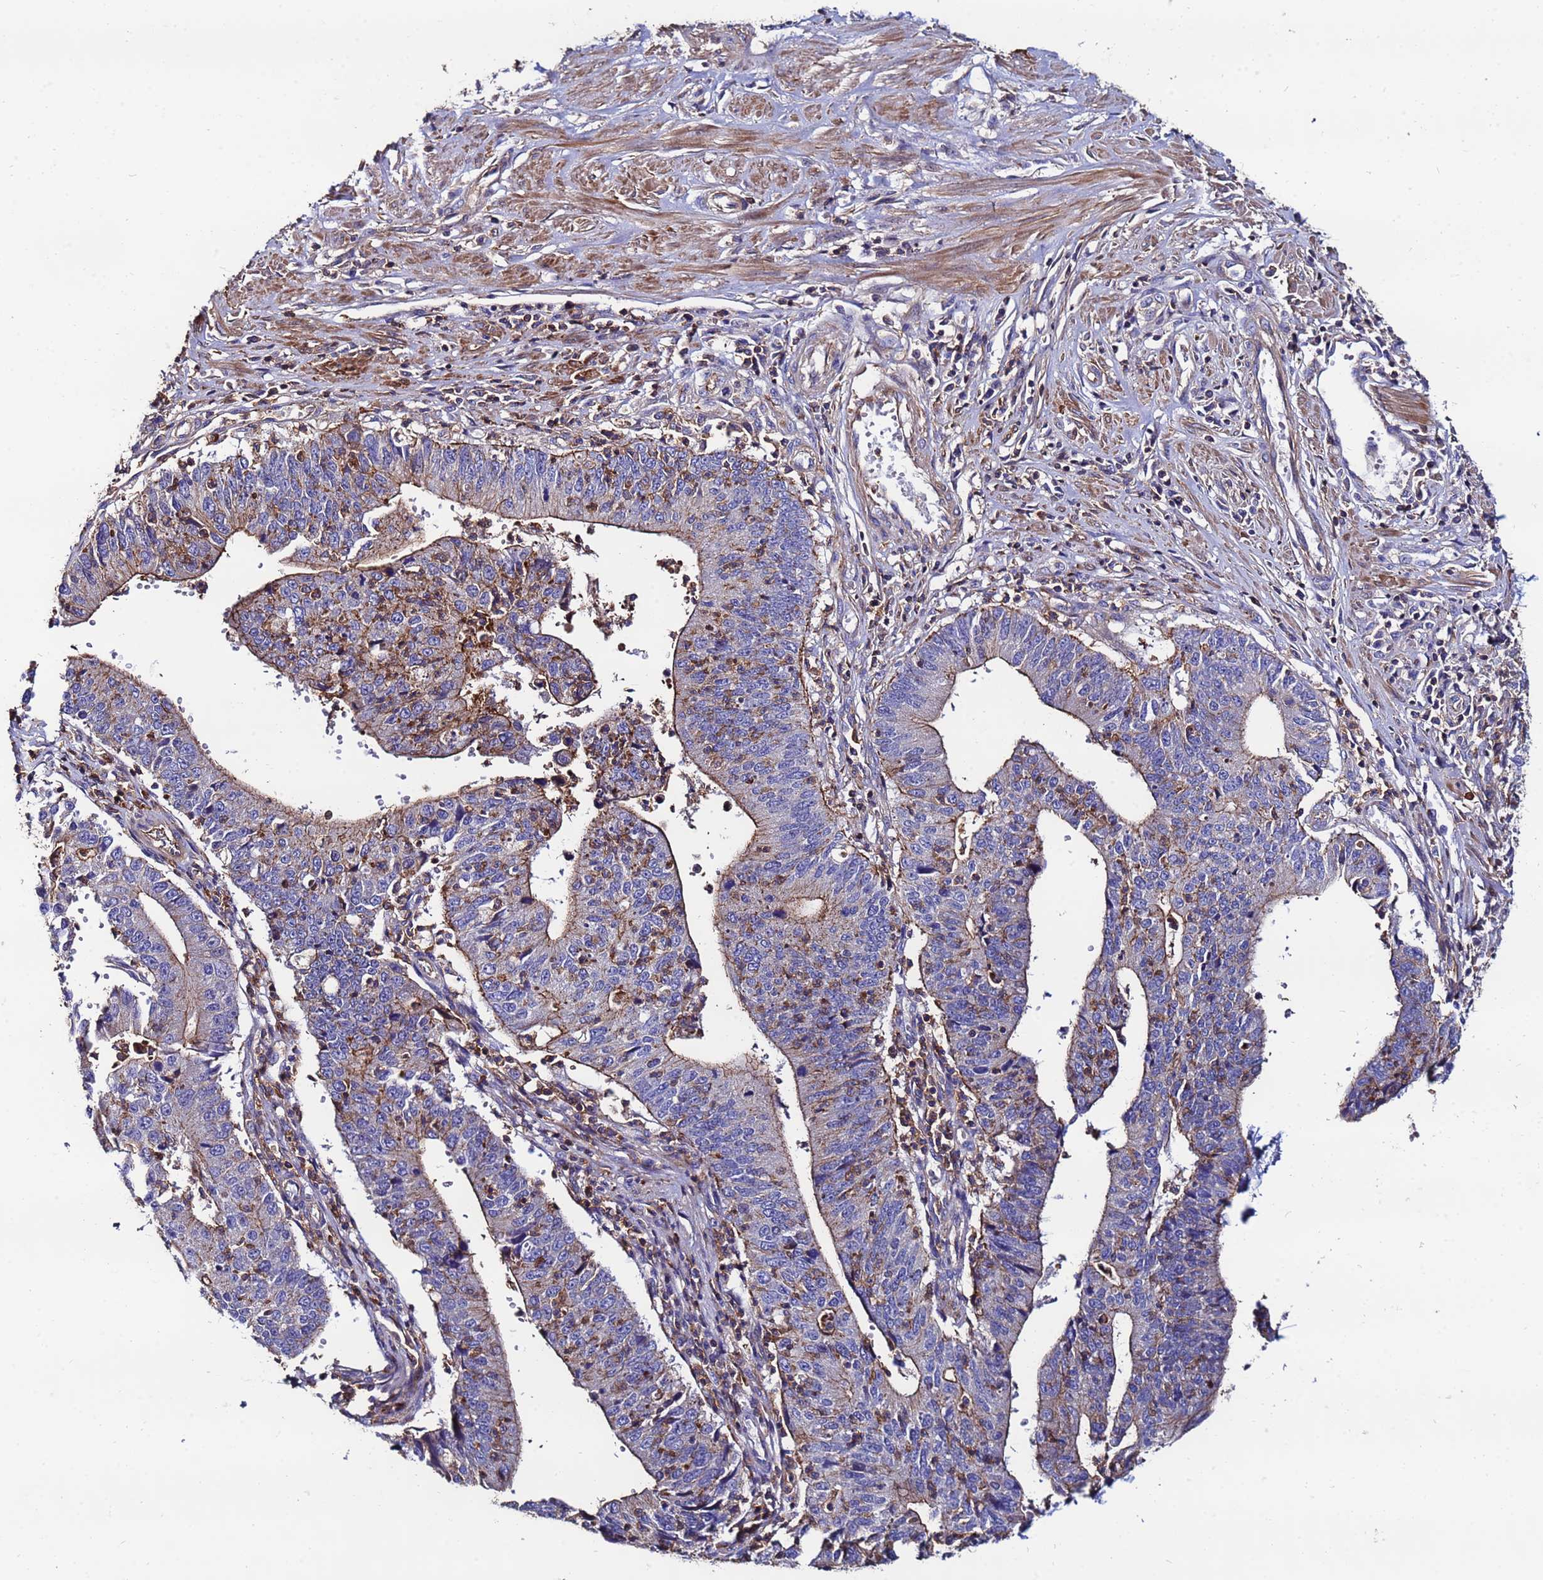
{"staining": {"intensity": "moderate", "quantity": "<25%", "location": "cytoplasmic/membranous"}, "tissue": "stomach cancer", "cell_type": "Tumor cells", "image_type": "cancer", "snomed": [{"axis": "morphology", "description": "Adenocarcinoma, NOS"}, {"axis": "topography", "description": "Stomach"}], "caption": "An immunohistochemistry (IHC) image of tumor tissue is shown. Protein staining in brown shows moderate cytoplasmic/membranous positivity in stomach adenocarcinoma within tumor cells.", "gene": "POTEE", "patient": {"sex": "male", "age": 59}}